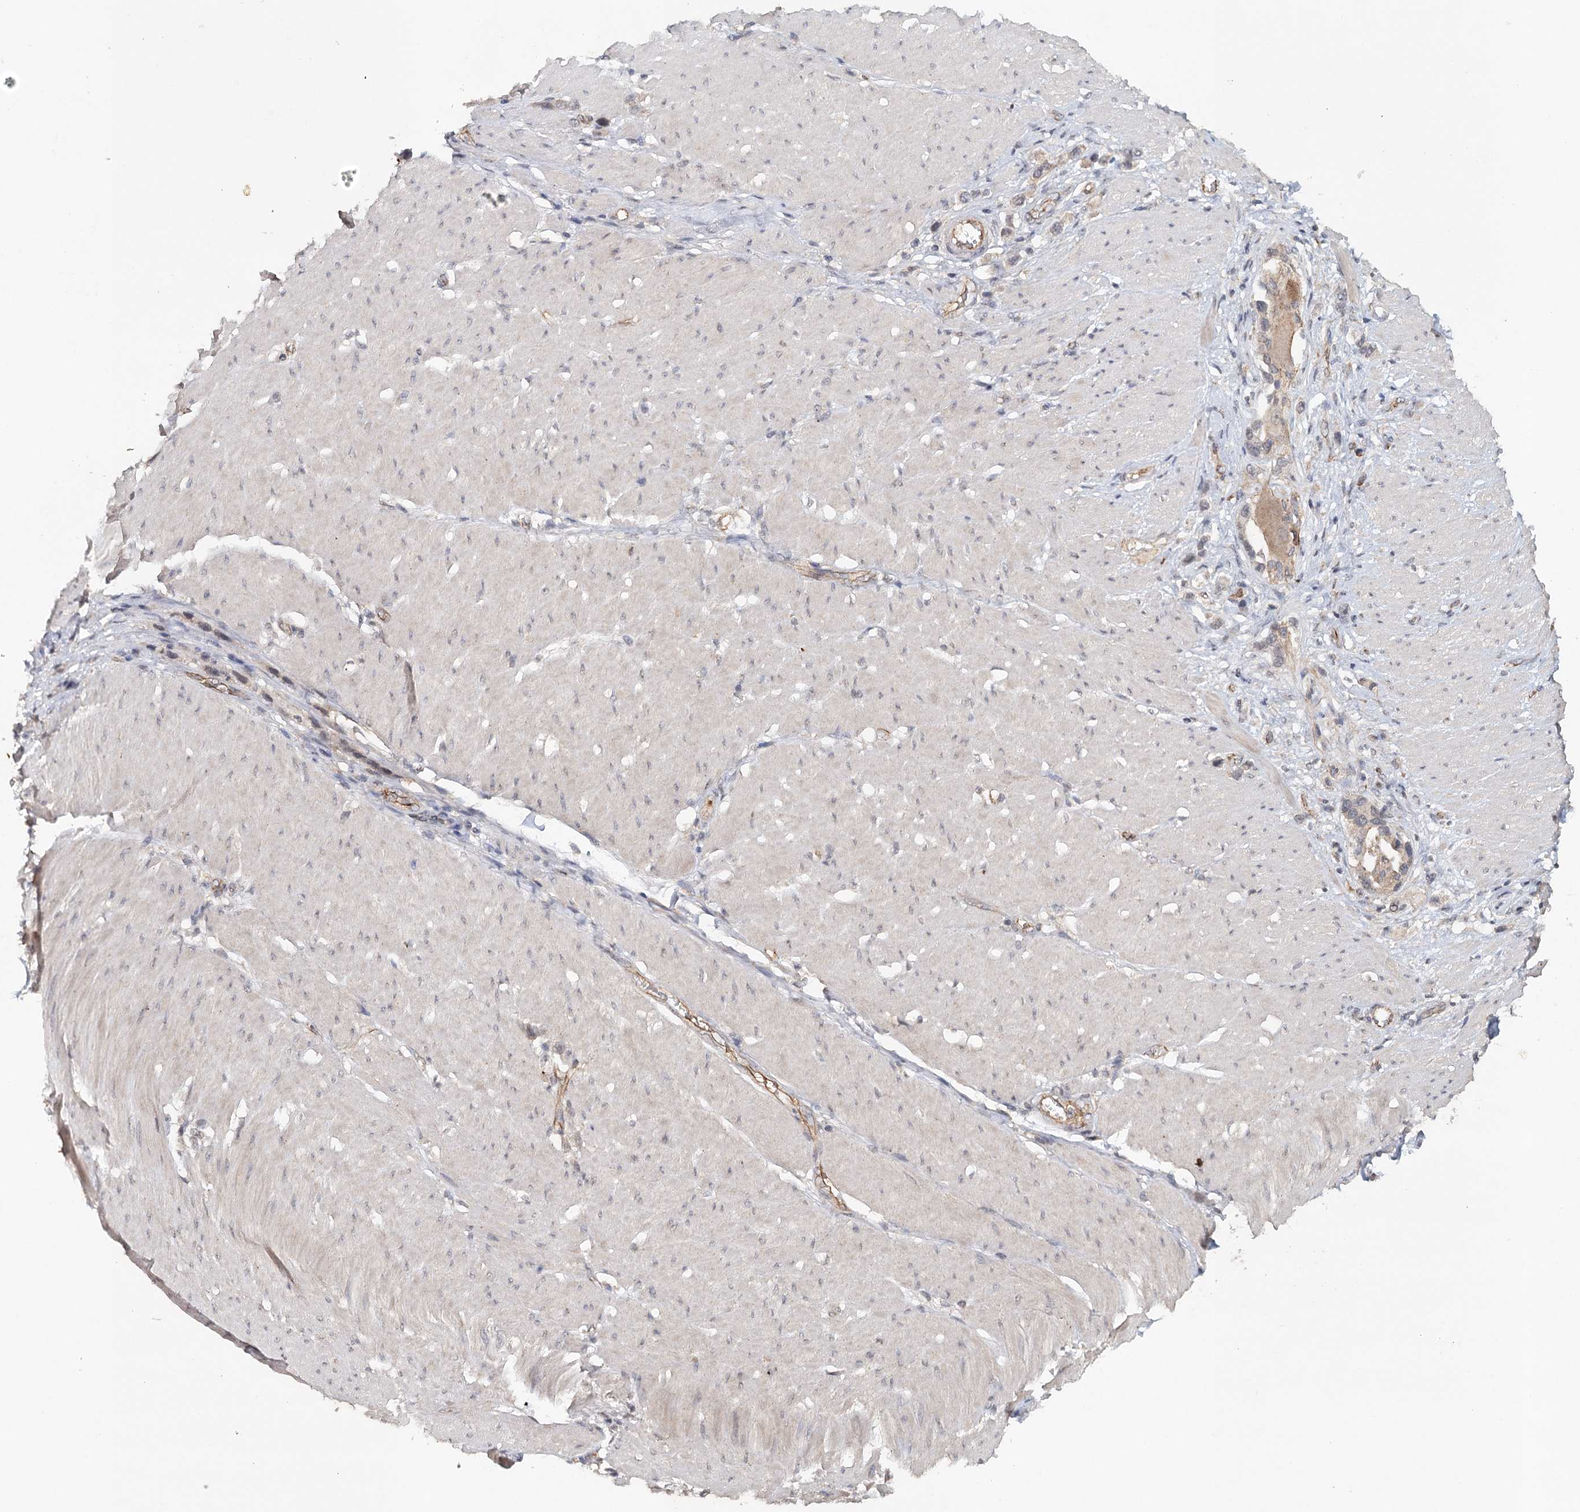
{"staining": {"intensity": "weak", "quantity": "<25%", "location": "cytoplasmic/membranous"}, "tissue": "stomach cancer", "cell_type": "Tumor cells", "image_type": "cancer", "snomed": [{"axis": "morphology", "description": "Normal tissue, NOS"}, {"axis": "morphology", "description": "Adenocarcinoma, NOS"}, {"axis": "topography", "description": "Stomach, upper"}, {"axis": "topography", "description": "Stomach"}], "caption": "IHC of human adenocarcinoma (stomach) exhibits no positivity in tumor cells.", "gene": "SYNPO", "patient": {"sex": "female", "age": 65}}